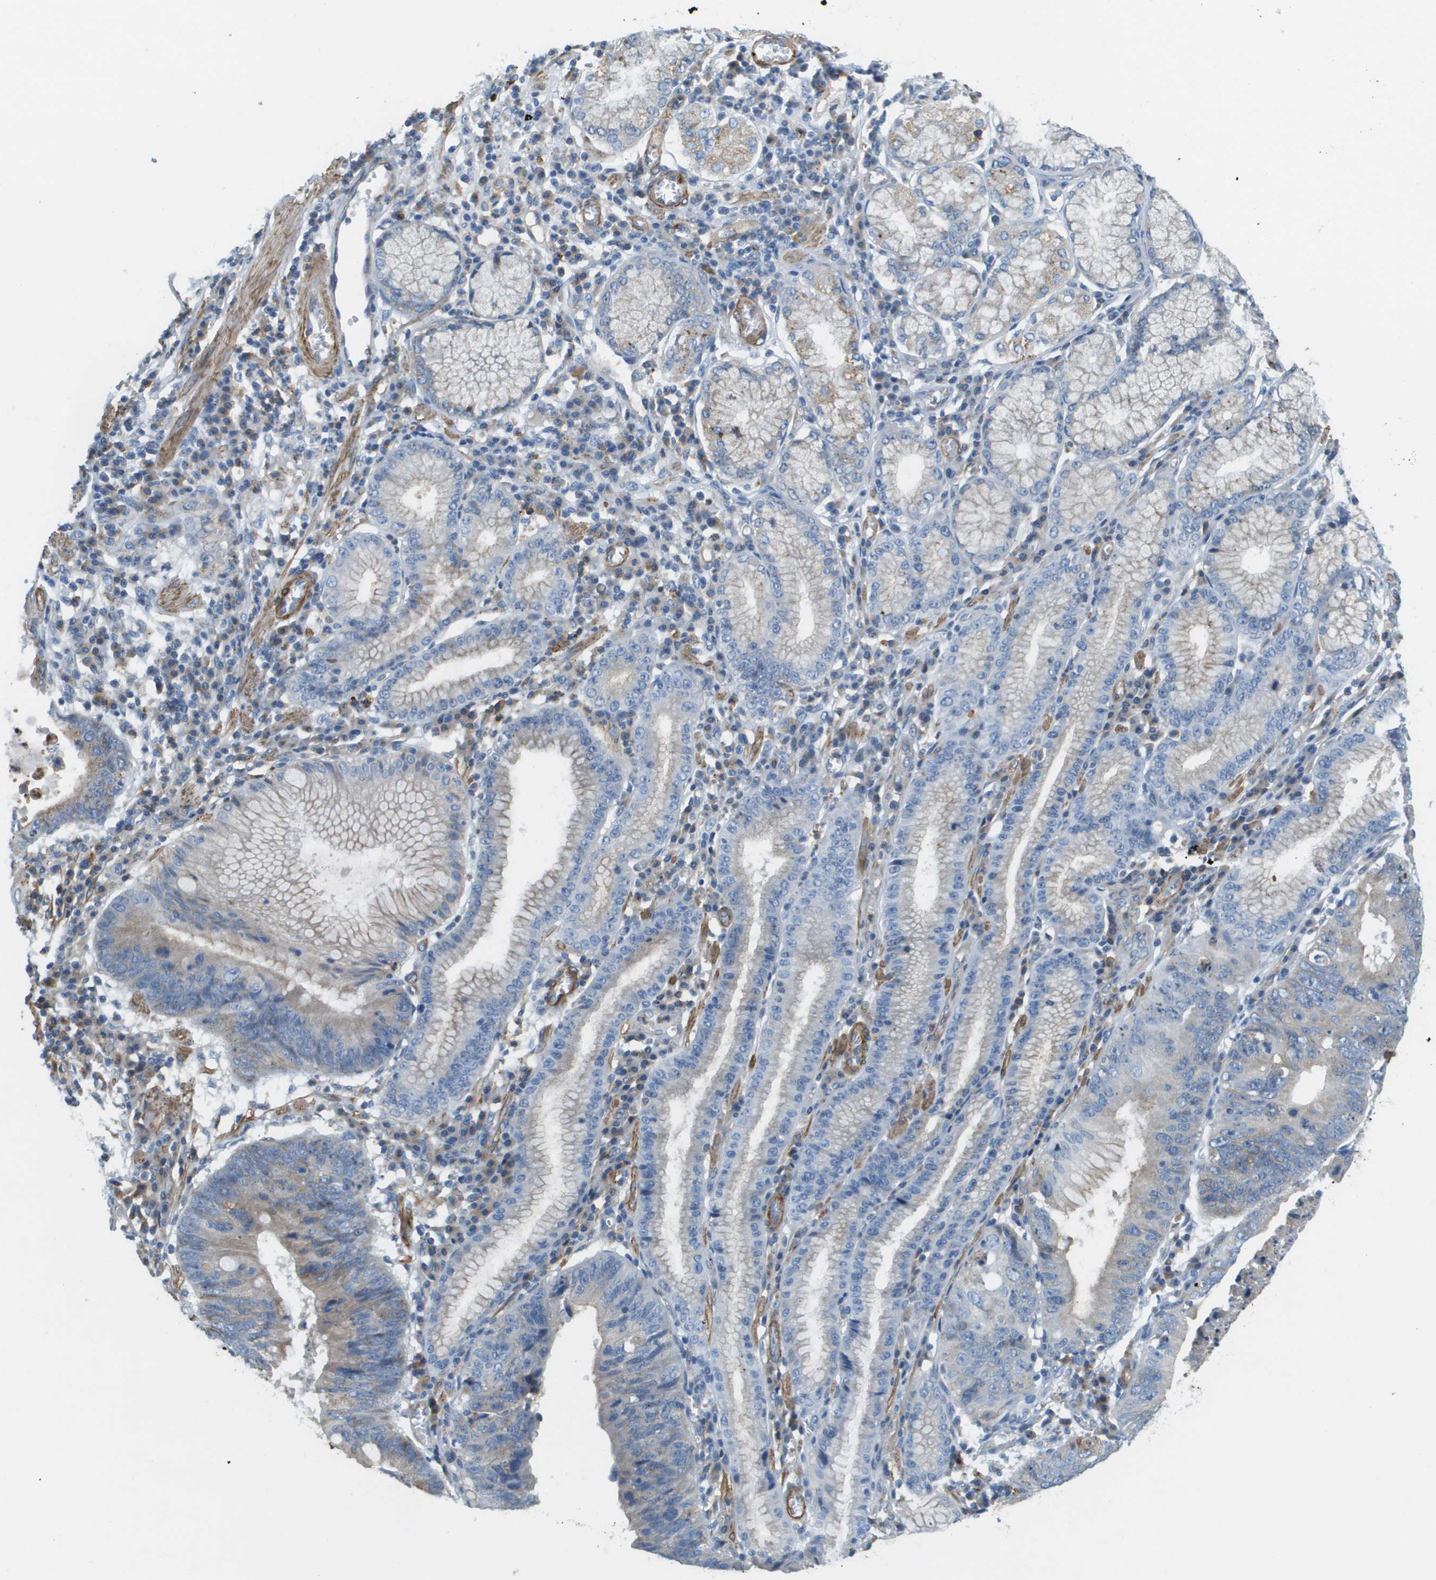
{"staining": {"intensity": "negative", "quantity": "none", "location": "none"}, "tissue": "stomach cancer", "cell_type": "Tumor cells", "image_type": "cancer", "snomed": [{"axis": "morphology", "description": "Adenocarcinoma, NOS"}, {"axis": "topography", "description": "Stomach"}], "caption": "Micrograph shows no protein positivity in tumor cells of stomach cancer (adenocarcinoma) tissue.", "gene": "MYH11", "patient": {"sex": "male", "age": 59}}